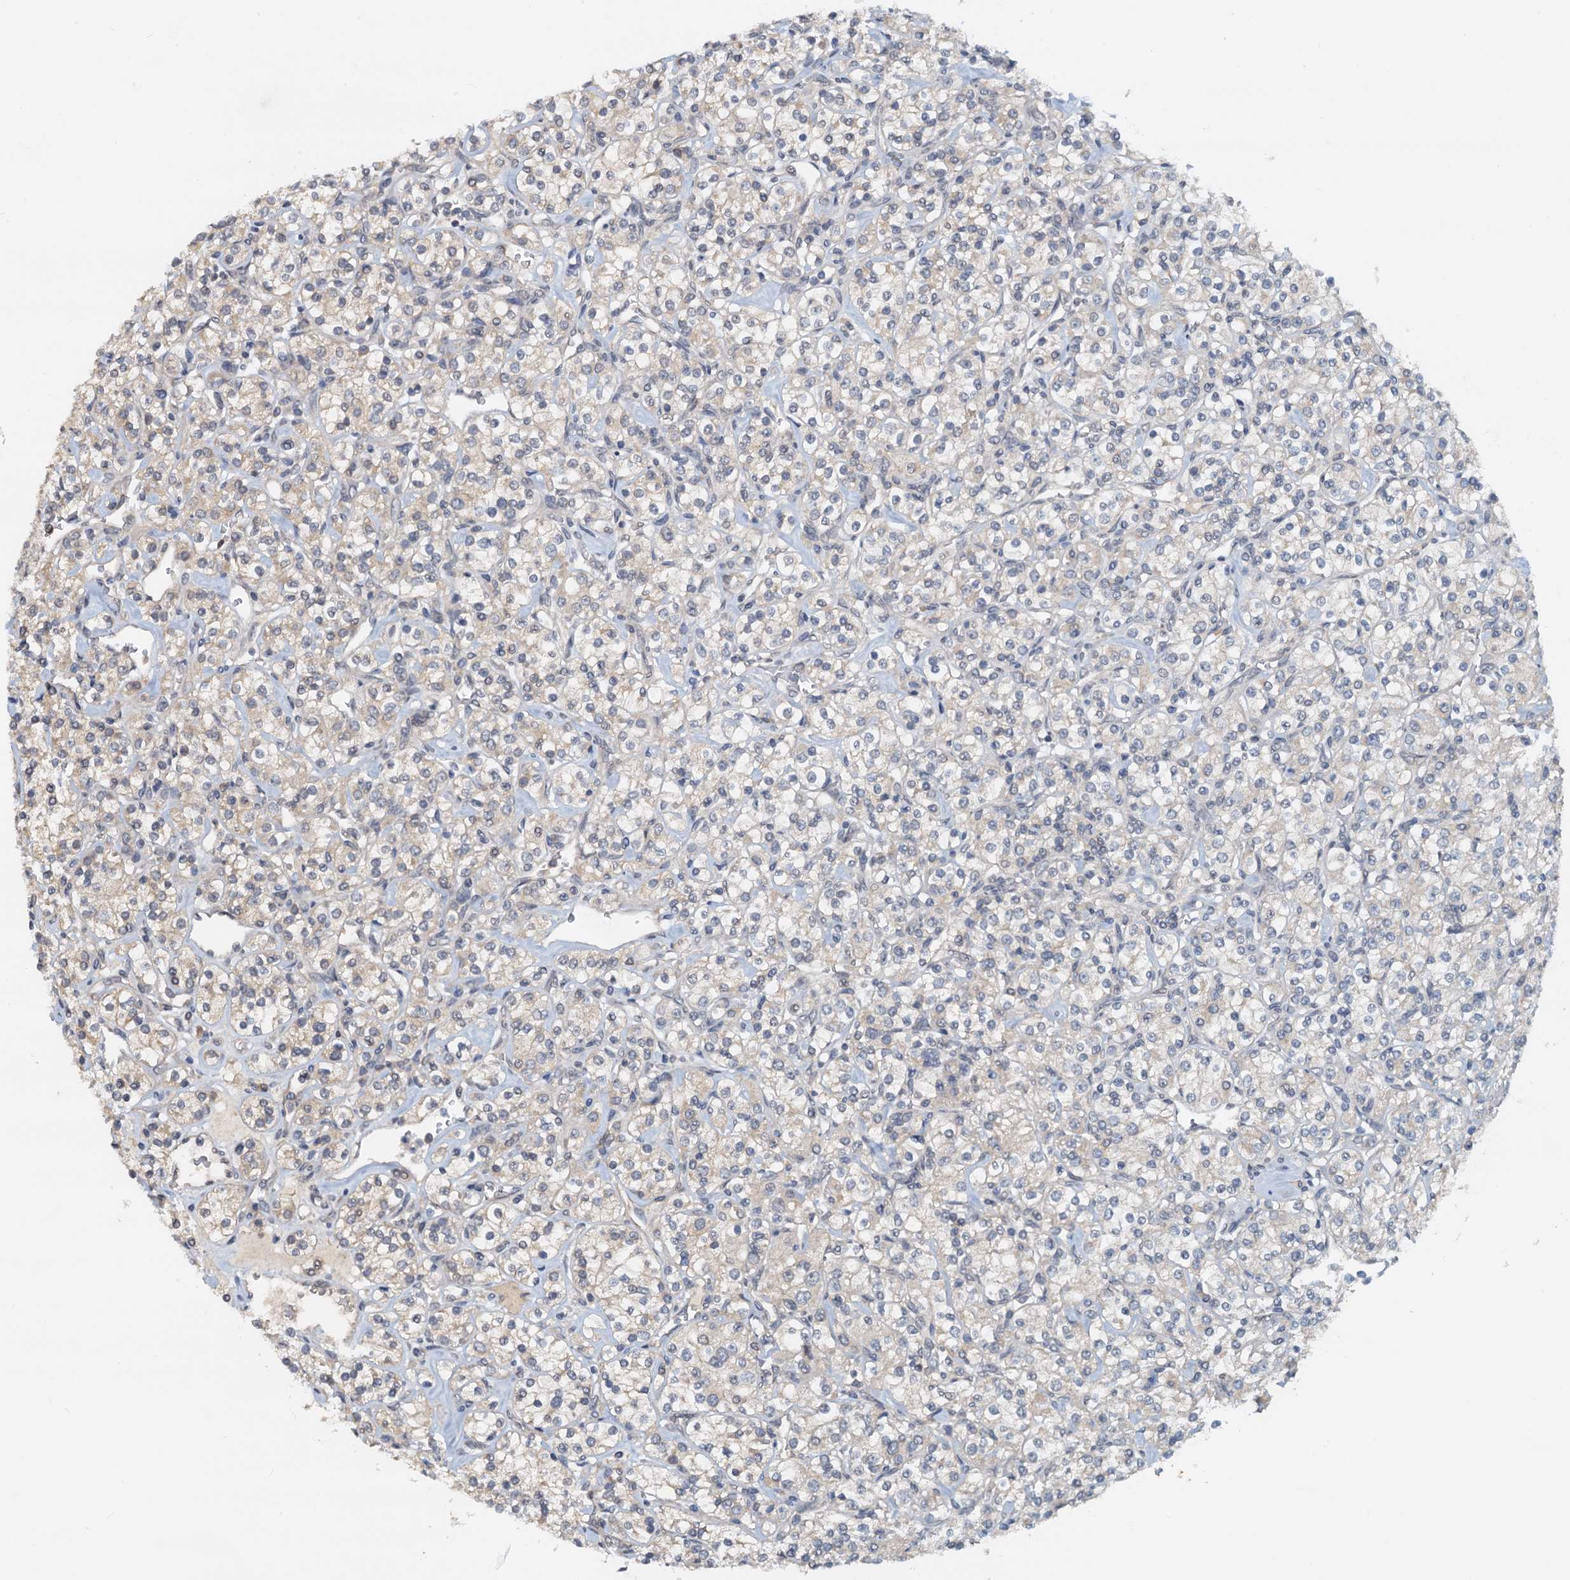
{"staining": {"intensity": "weak", "quantity": "25%-75%", "location": "cytoplasmic/membranous"}, "tissue": "renal cancer", "cell_type": "Tumor cells", "image_type": "cancer", "snomed": [{"axis": "morphology", "description": "Adenocarcinoma, NOS"}, {"axis": "topography", "description": "Kidney"}], "caption": "IHC (DAB (3,3'-diaminobenzidine)) staining of renal cancer (adenocarcinoma) displays weak cytoplasmic/membranous protein expression in approximately 25%-75% of tumor cells.", "gene": "PTGES3", "patient": {"sex": "male", "age": 77}}